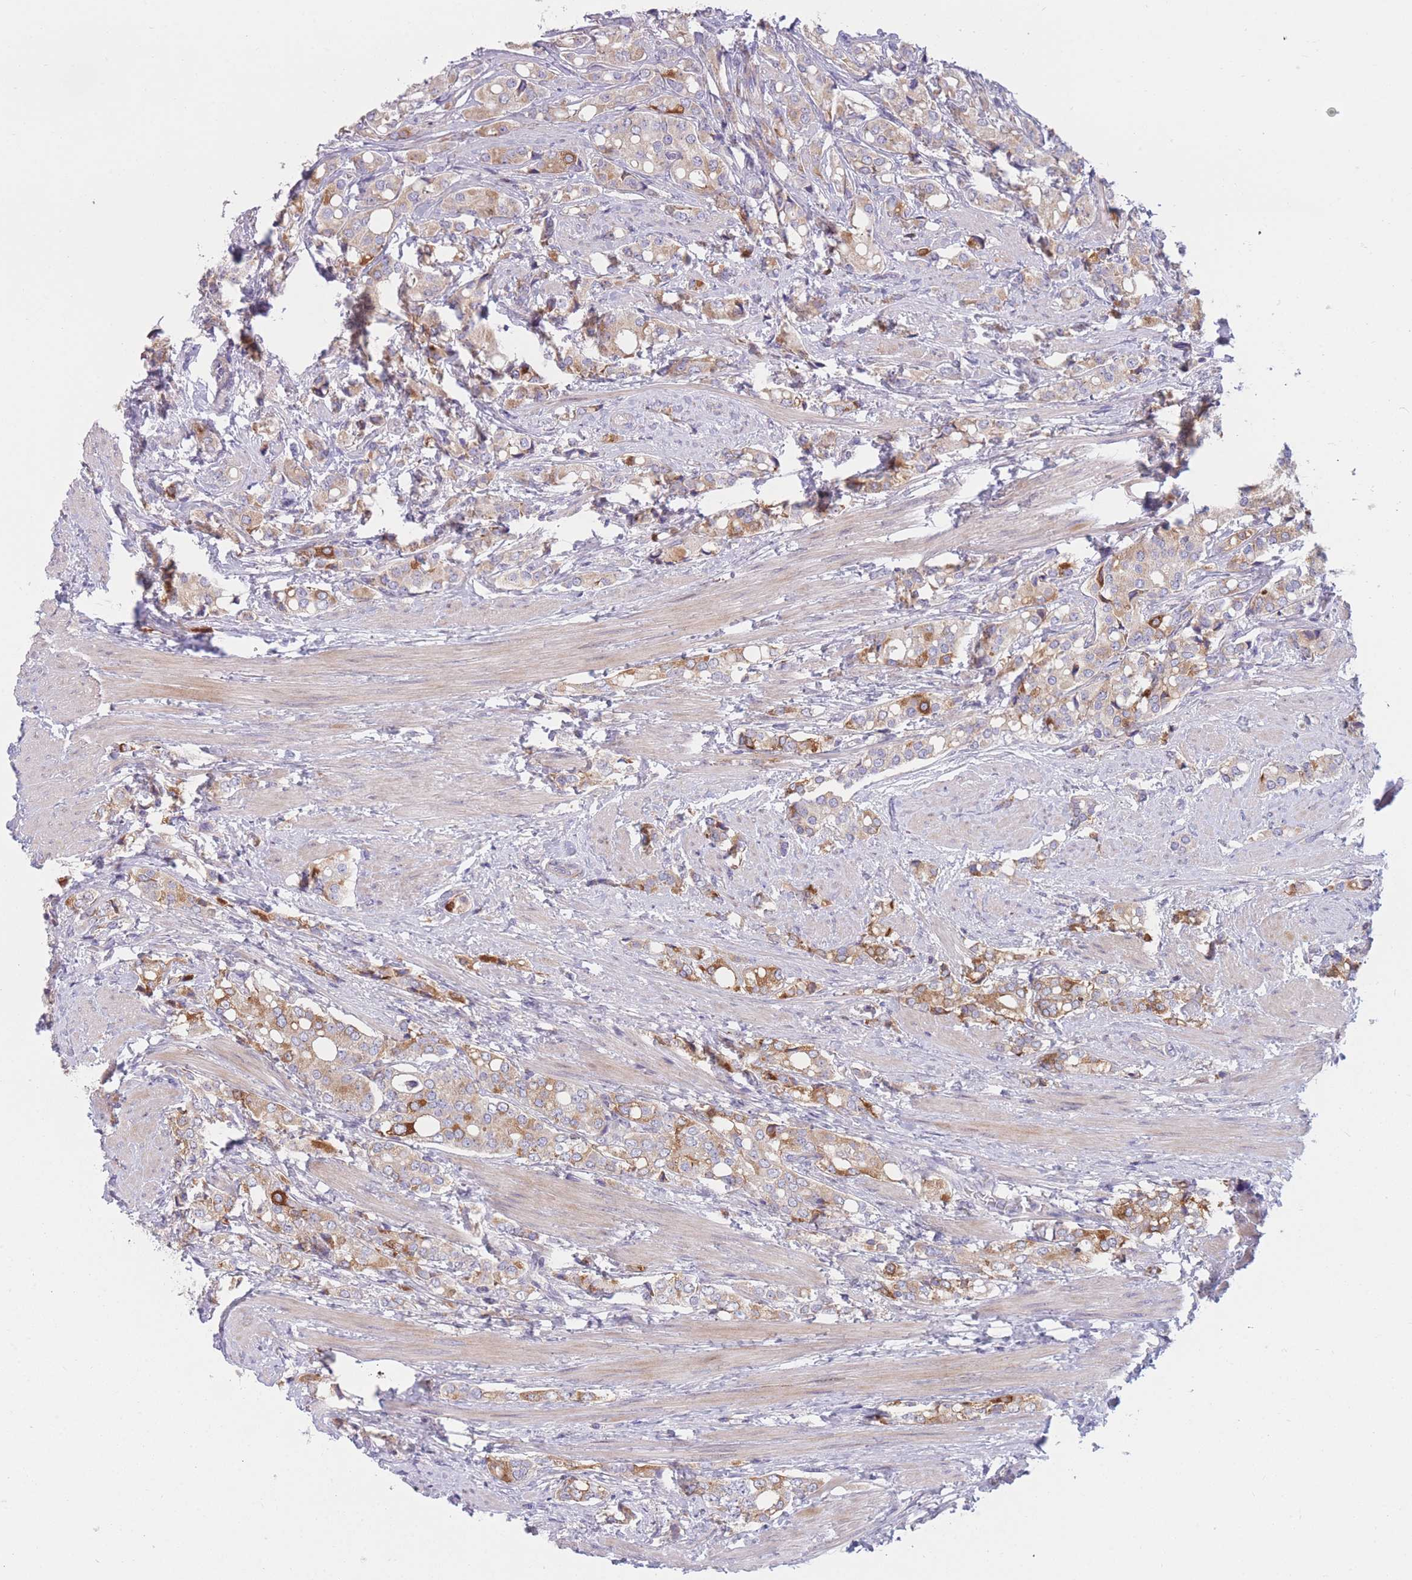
{"staining": {"intensity": "moderate", "quantity": "25%-75%", "location": "cytoplasmic/membranous"}, "tissue": "prostate cancer", "cell_type": "Tumor cells", "image_type": "cancer", "snomed": [{"axis": "morphology", "description": "Adenocarcinoma, High grade"}, {"axis": "topography", "description": "Prostate"}], "caption": "Immunohistochemical staining of prostate cancer (adenocarcinoma (high-grade)) demonstrates medium levels of moderate cytoplasmic/membranous protein positivity in approximately 25%-75% of tumor cells. (DAB (3,3'-diaminobenzidine) IHC, brown staining for protein, blue staining for nuclei).", "gene": "PDE4A", "patient": {"sex": "male", "age": 71}}